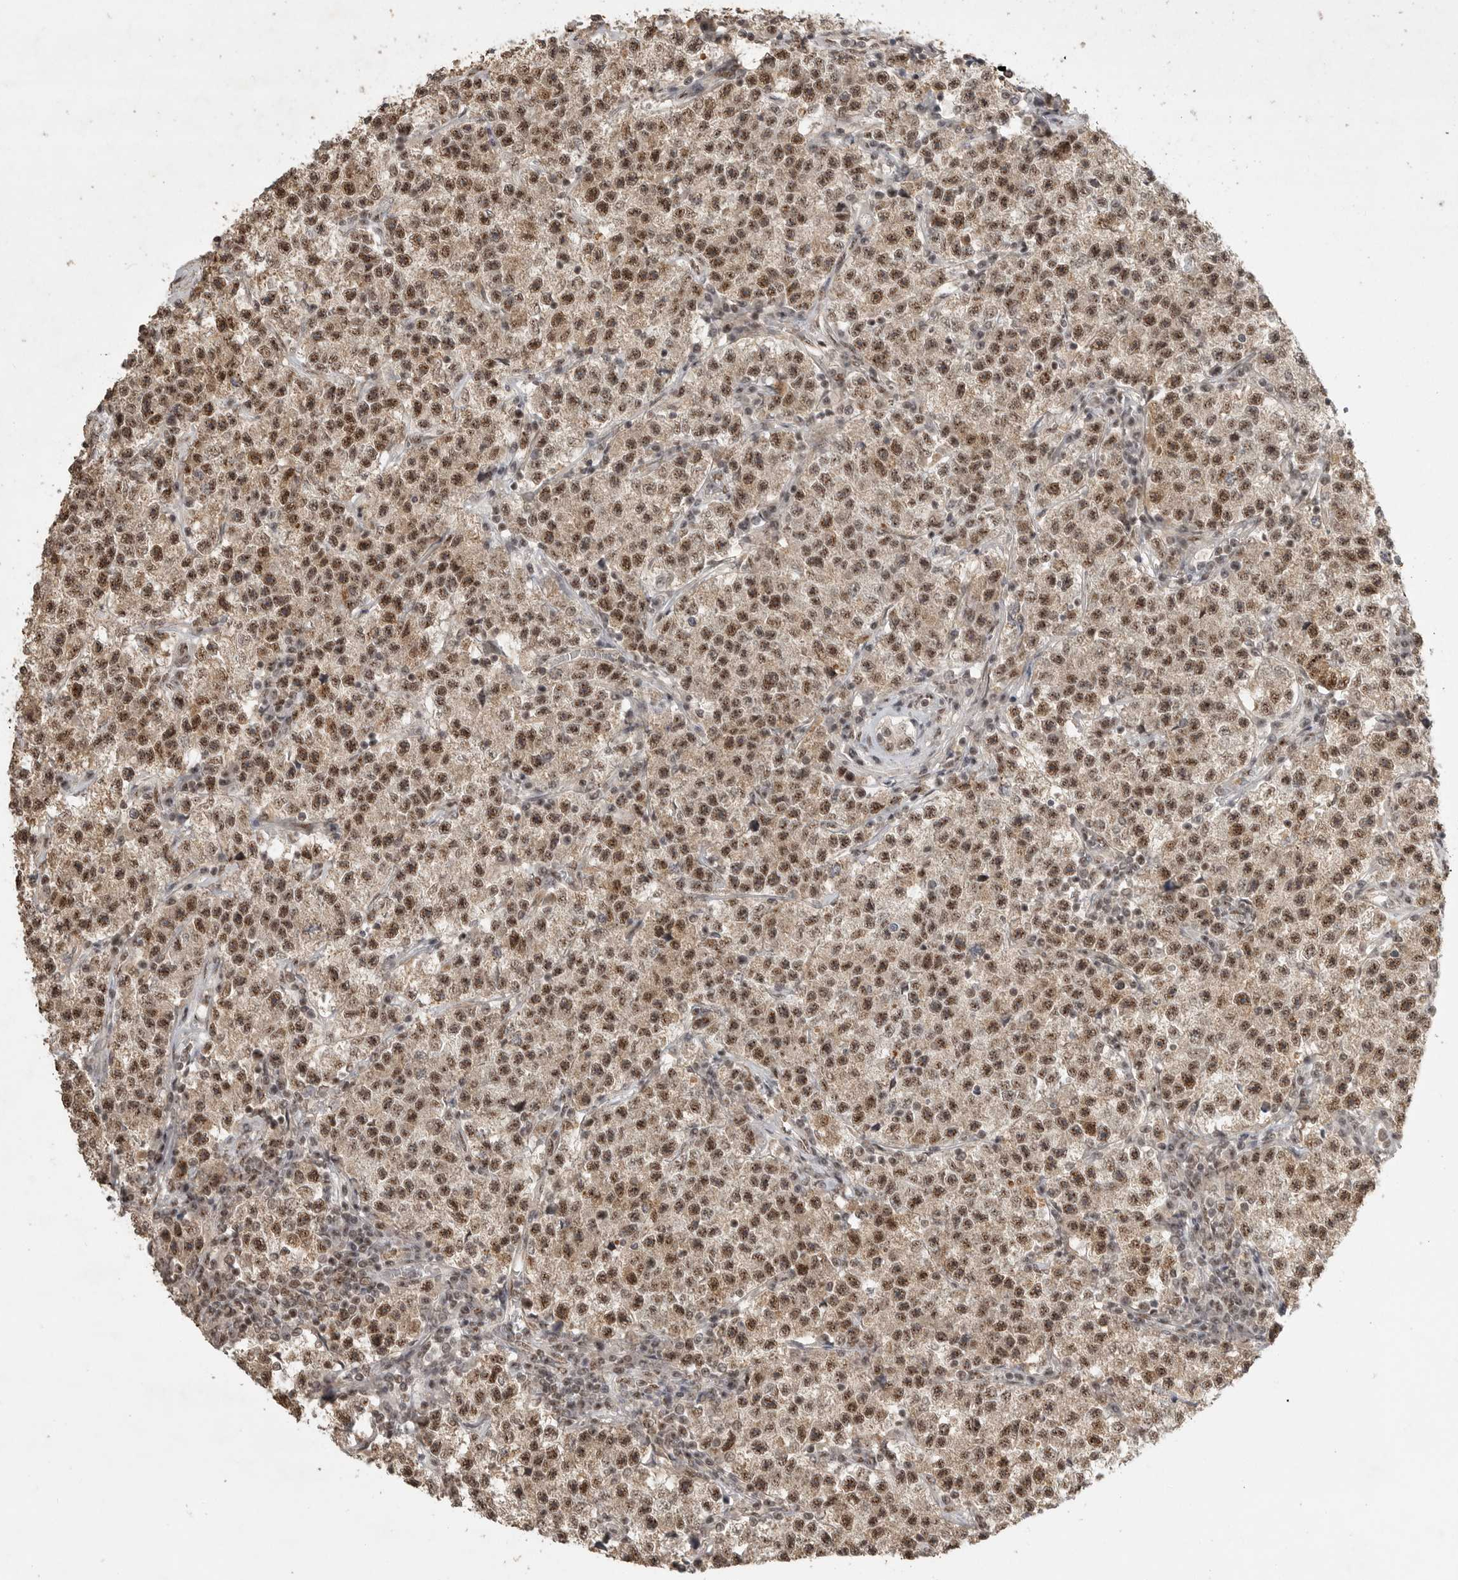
{"staining": {"intensity": "moderate", "quantity": ">75%", "location": "nuclear"}, "tissue": "testis cancer", "cell_type": "Tumor cells", "image_type": "cancer", "snomed": [{"axis": "morphology", "description": "Seminoma, NOS"}, {"axis": "topography", "description": "Testis"}], "caption": "Testis seminoma was stained to show a protein in brown. There is medium levels of moderate nuclear expression in approximately >75% of tumor cells.", "gene": "POMP", "patient": {"sex": "male", "age": 22}}